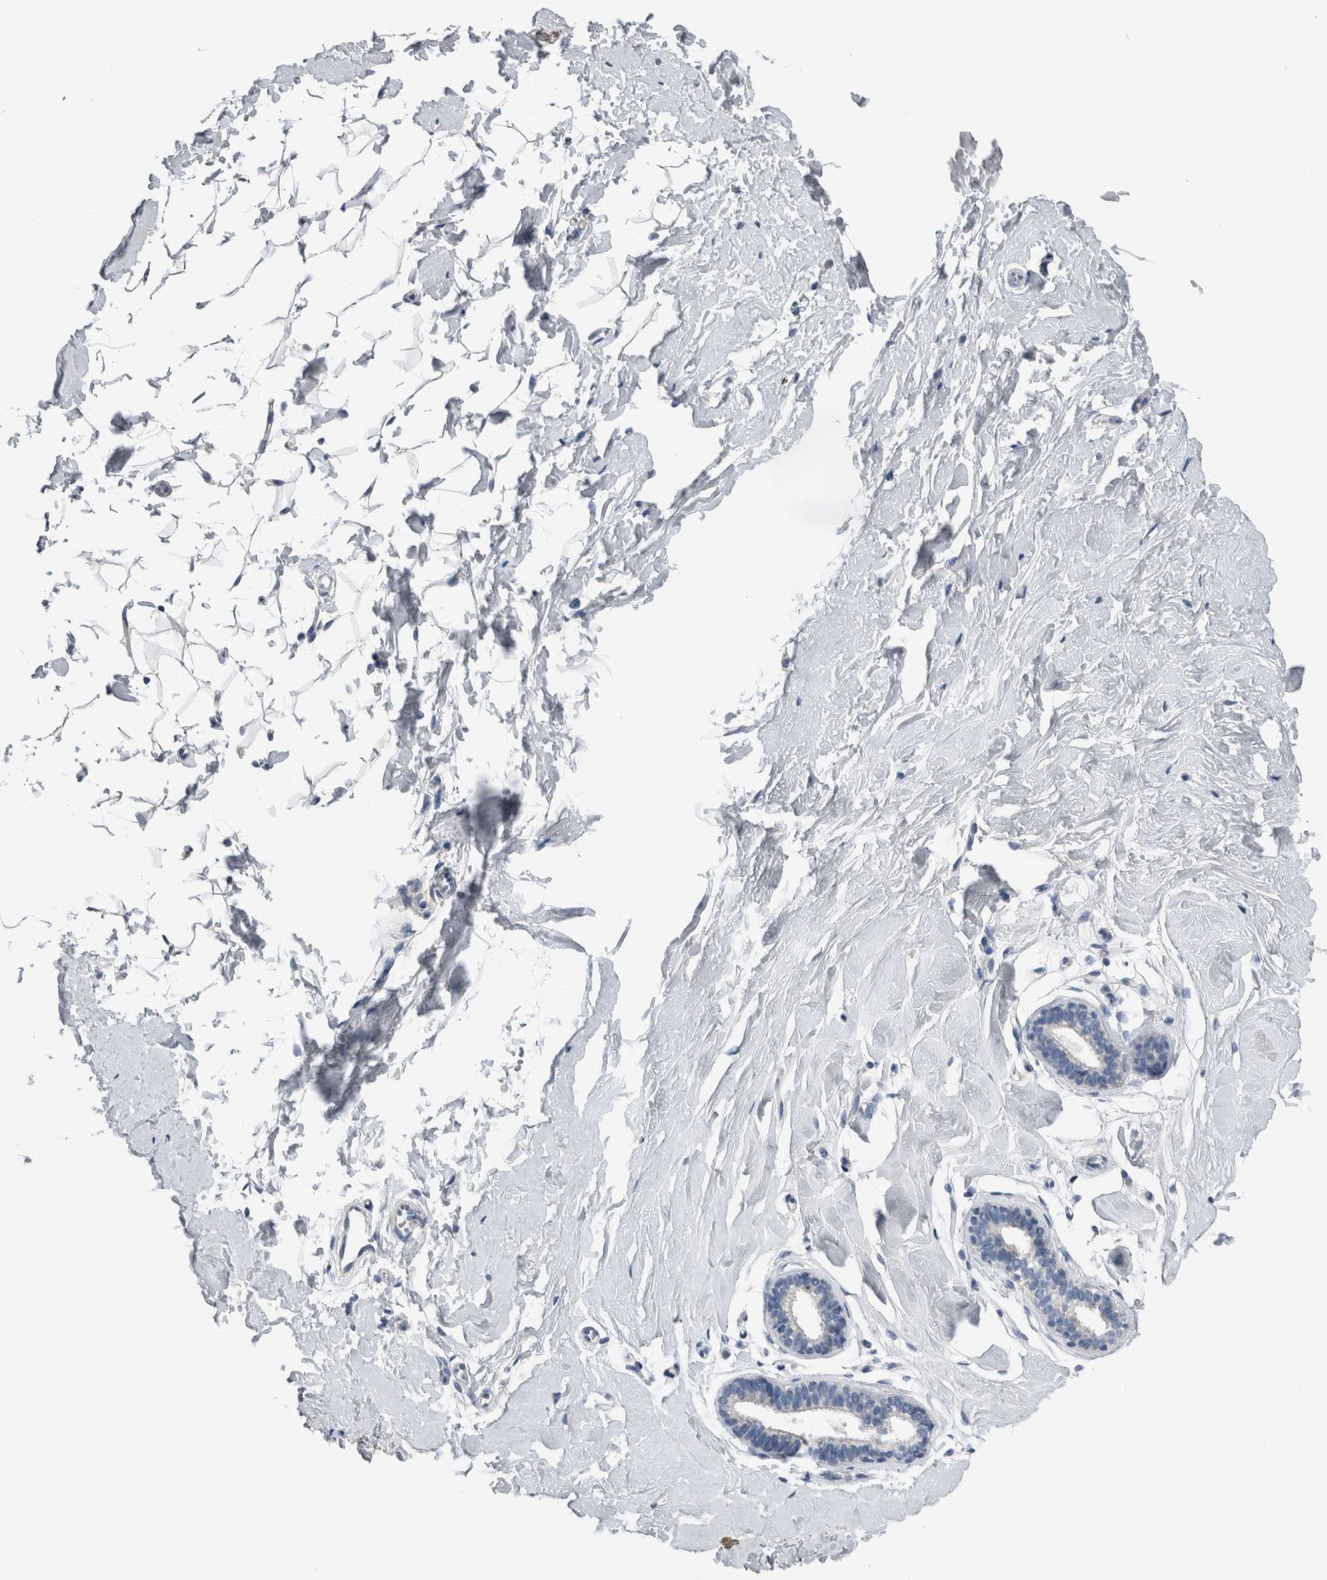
{"staining": {"intensity": "negative", "quantity": "none", "location": "none"}, "tissue": "breast", "cell_type": "Adipocytes", "image_type": "normal", "snomed": [{"axis": "morphology", "description": "Normal tissue, NOS"}, {"axis": "topography", "description": "Breast"}], "caption": "The immunohistochemistry micrograph has no significant positivity in adipocytes of breast. Brightfield microscopy of immunohistochemistry stained with DAB (brown) and hematoxylin (blue), captured at high magnification.", "gene": "CRNN", "patient": {"sex": "female", "age": 23}}